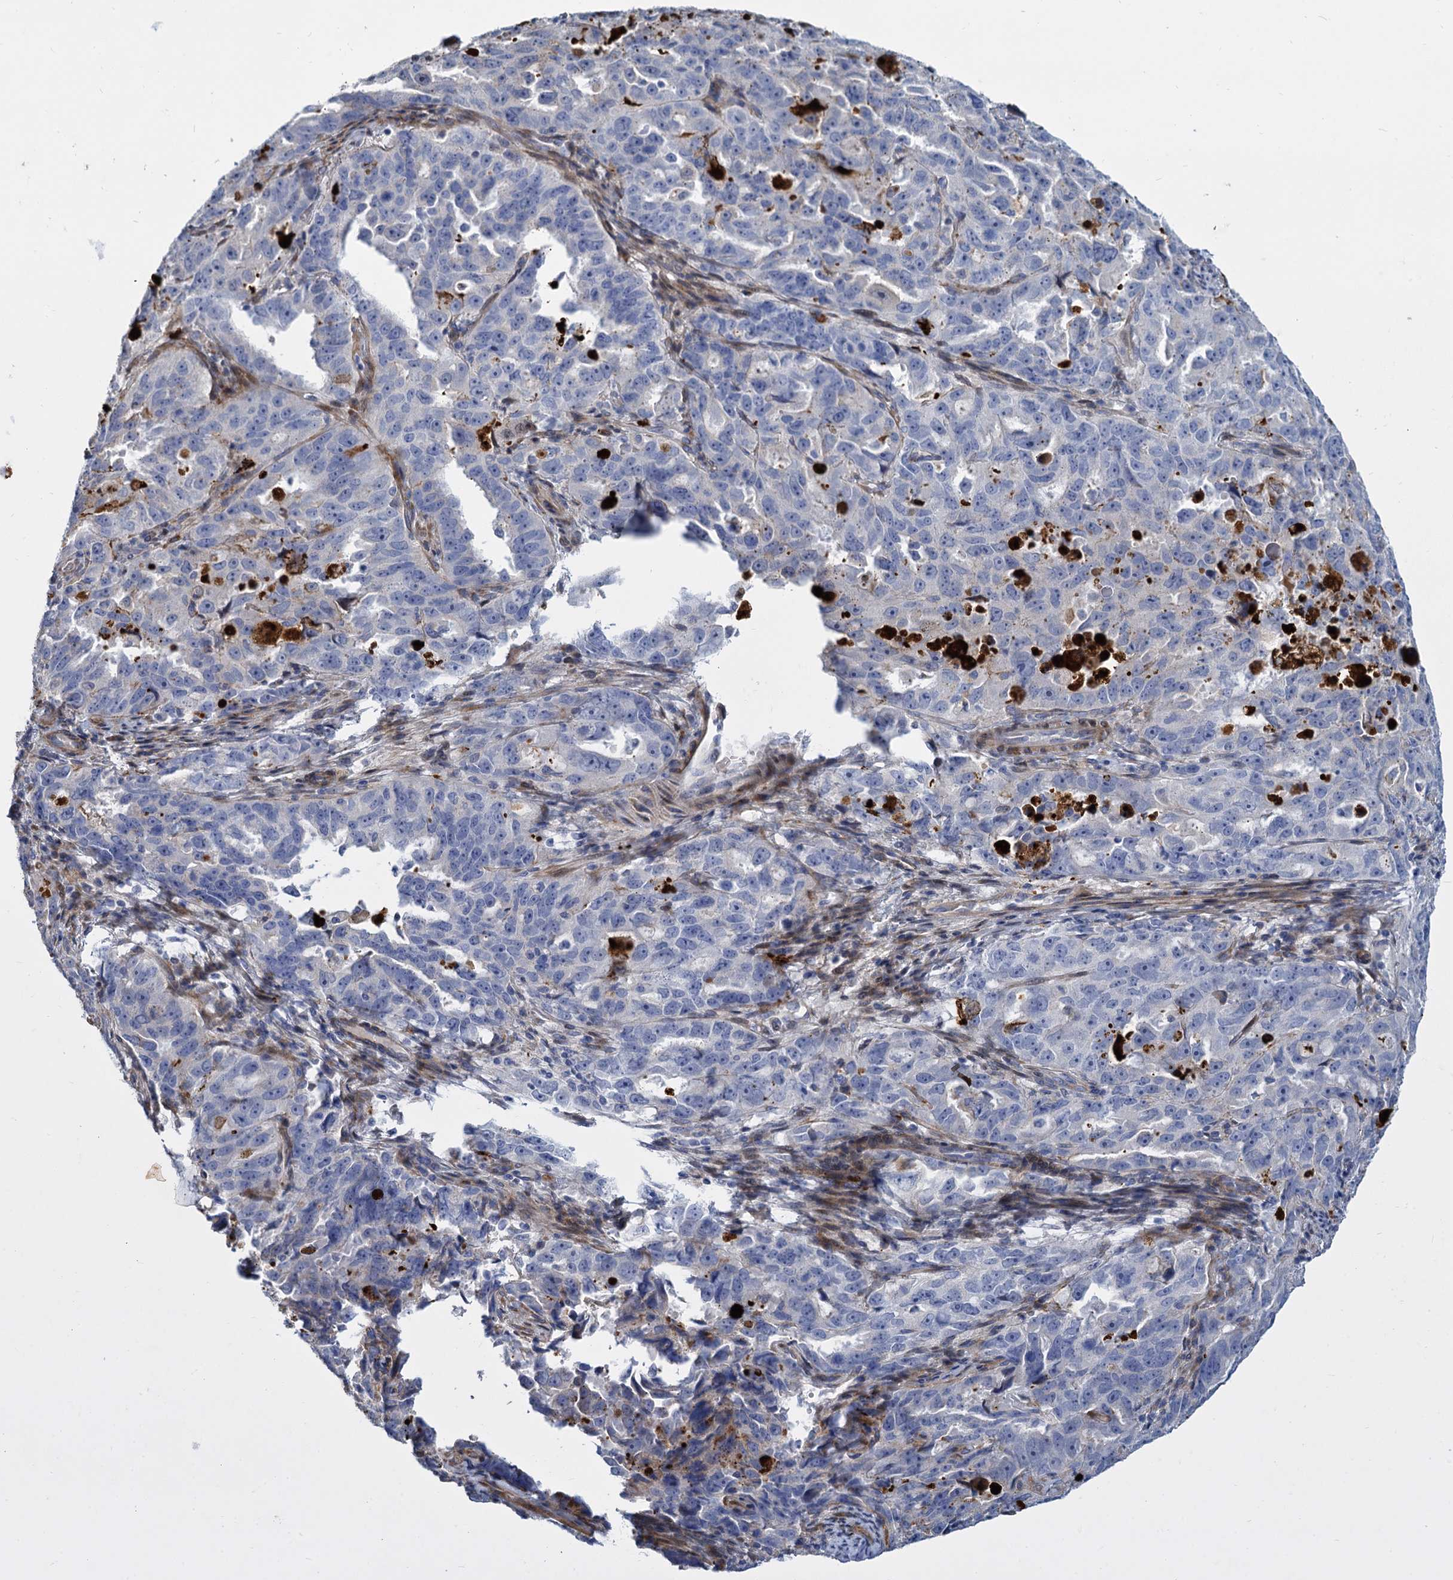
{"staining": {"intensity": "negative", "quantity": "none", "location": "none"}, "tissue": "endometrial cancer", "cell_type": "Tumor cells", "image_type": "cancer", "snomed": [{"axis": "morphology", "description": "Adenocarcinoma, NOS"}, {"axis": "topography", "description": "Endometrium"}], "caption": "An image of endometrial cancer stained for a protein displays no brown staining in tumor cells.", "gene": "TRIM77", "patient": {"sex": "female", "age": 65}}